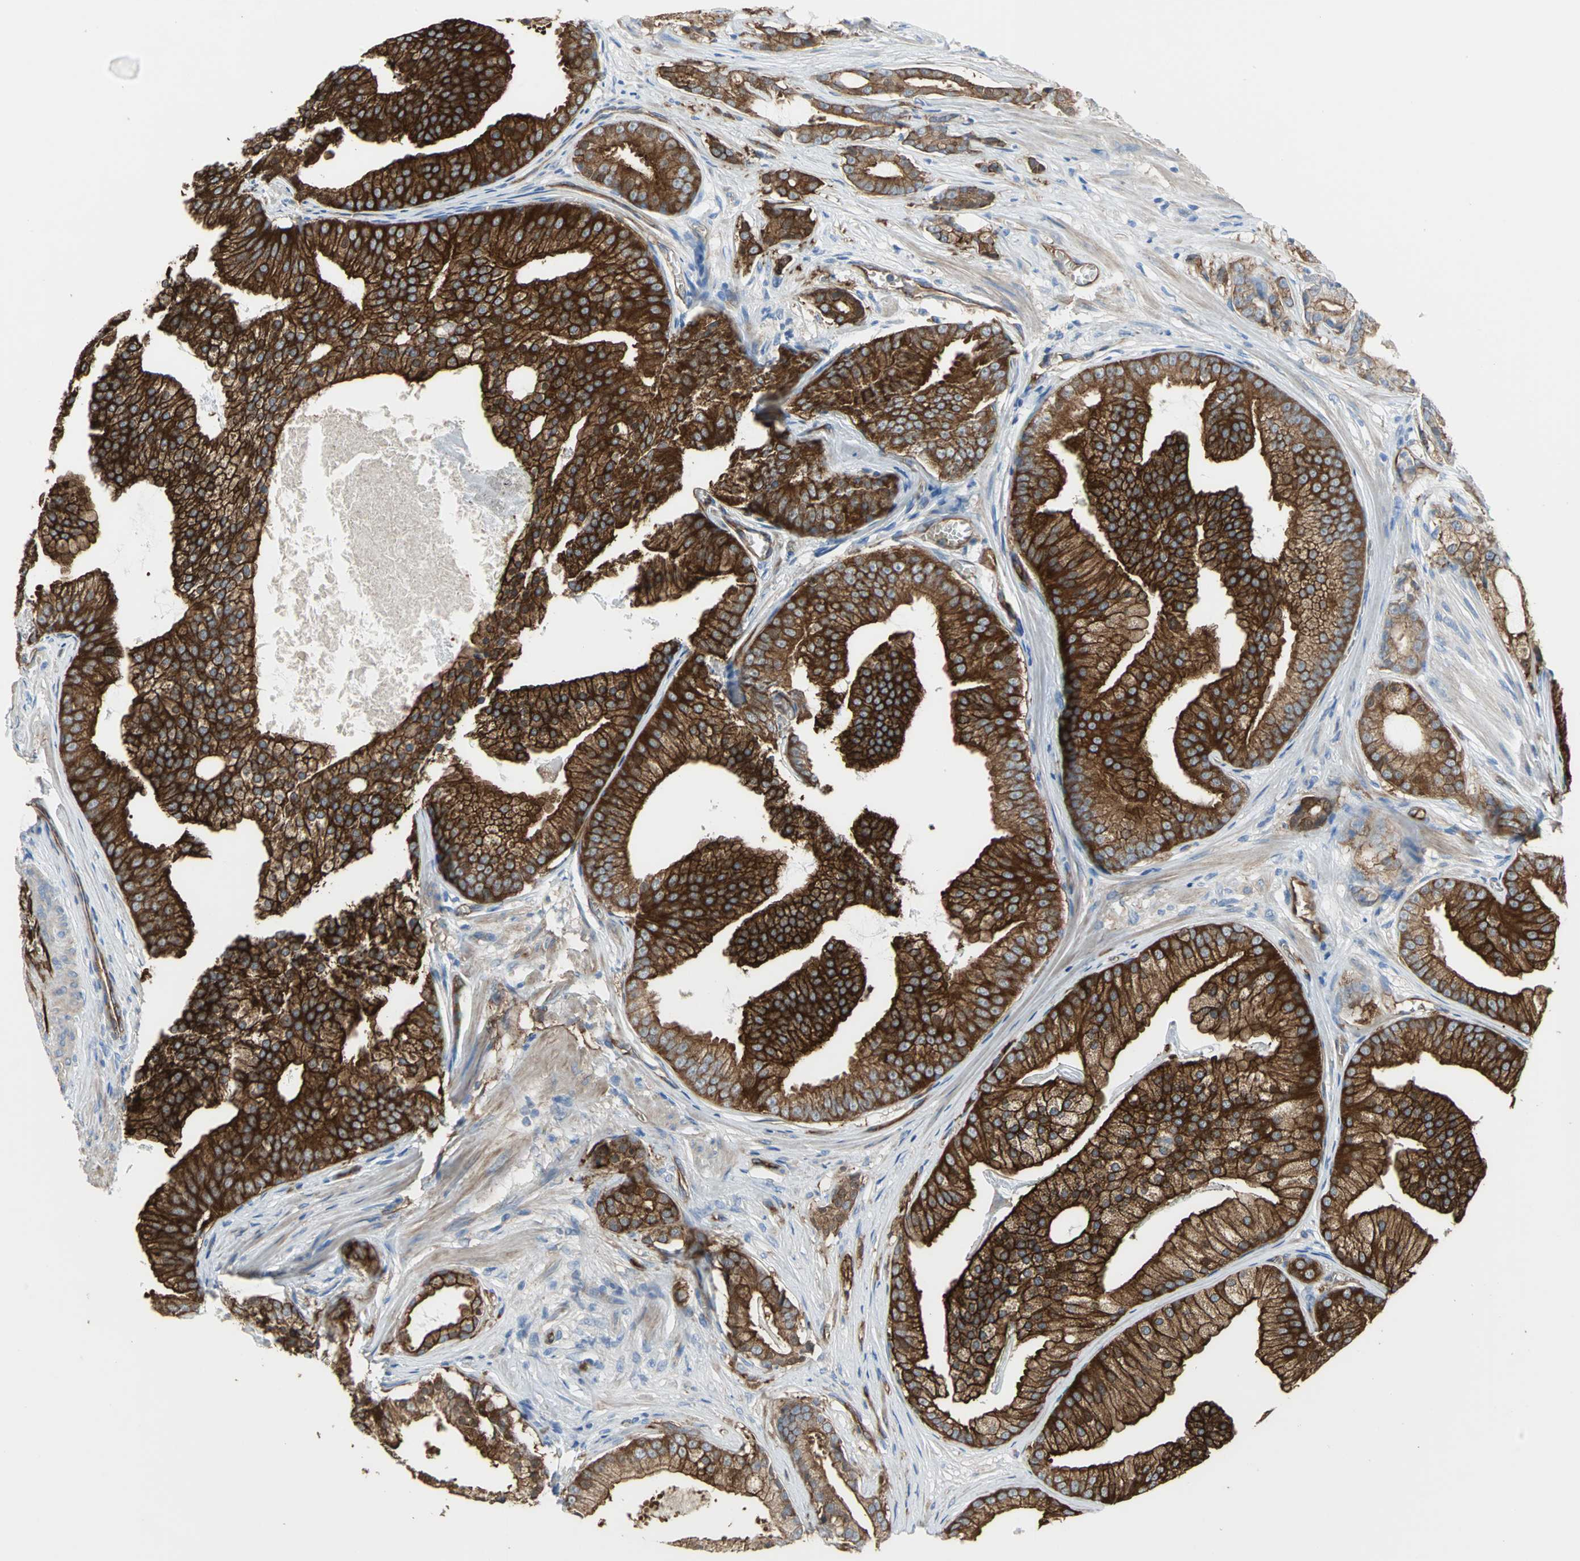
{"staining": {"intensity": "strong", "quantity": ">75%", "location": "cytoplasmic/membranous"}, "tissue": "prostate cancer", "cell_type": "Tumor cells", "image_type": "cancer", "snomed": [{"axis": "morphology", "description": "Adenocarcinoma, Low grade"}, {"axis": "topography", "description": "Prostate"}], "caption": "Human low-grade adenocarcinoma (prostate) stained for a protein (brown) demonstrates strong cytoplasmic/membranous positive expression in approximately >75% of tumor cells.", "gene": "FLNB", "patient": {"sex": "male", "age": 58}}